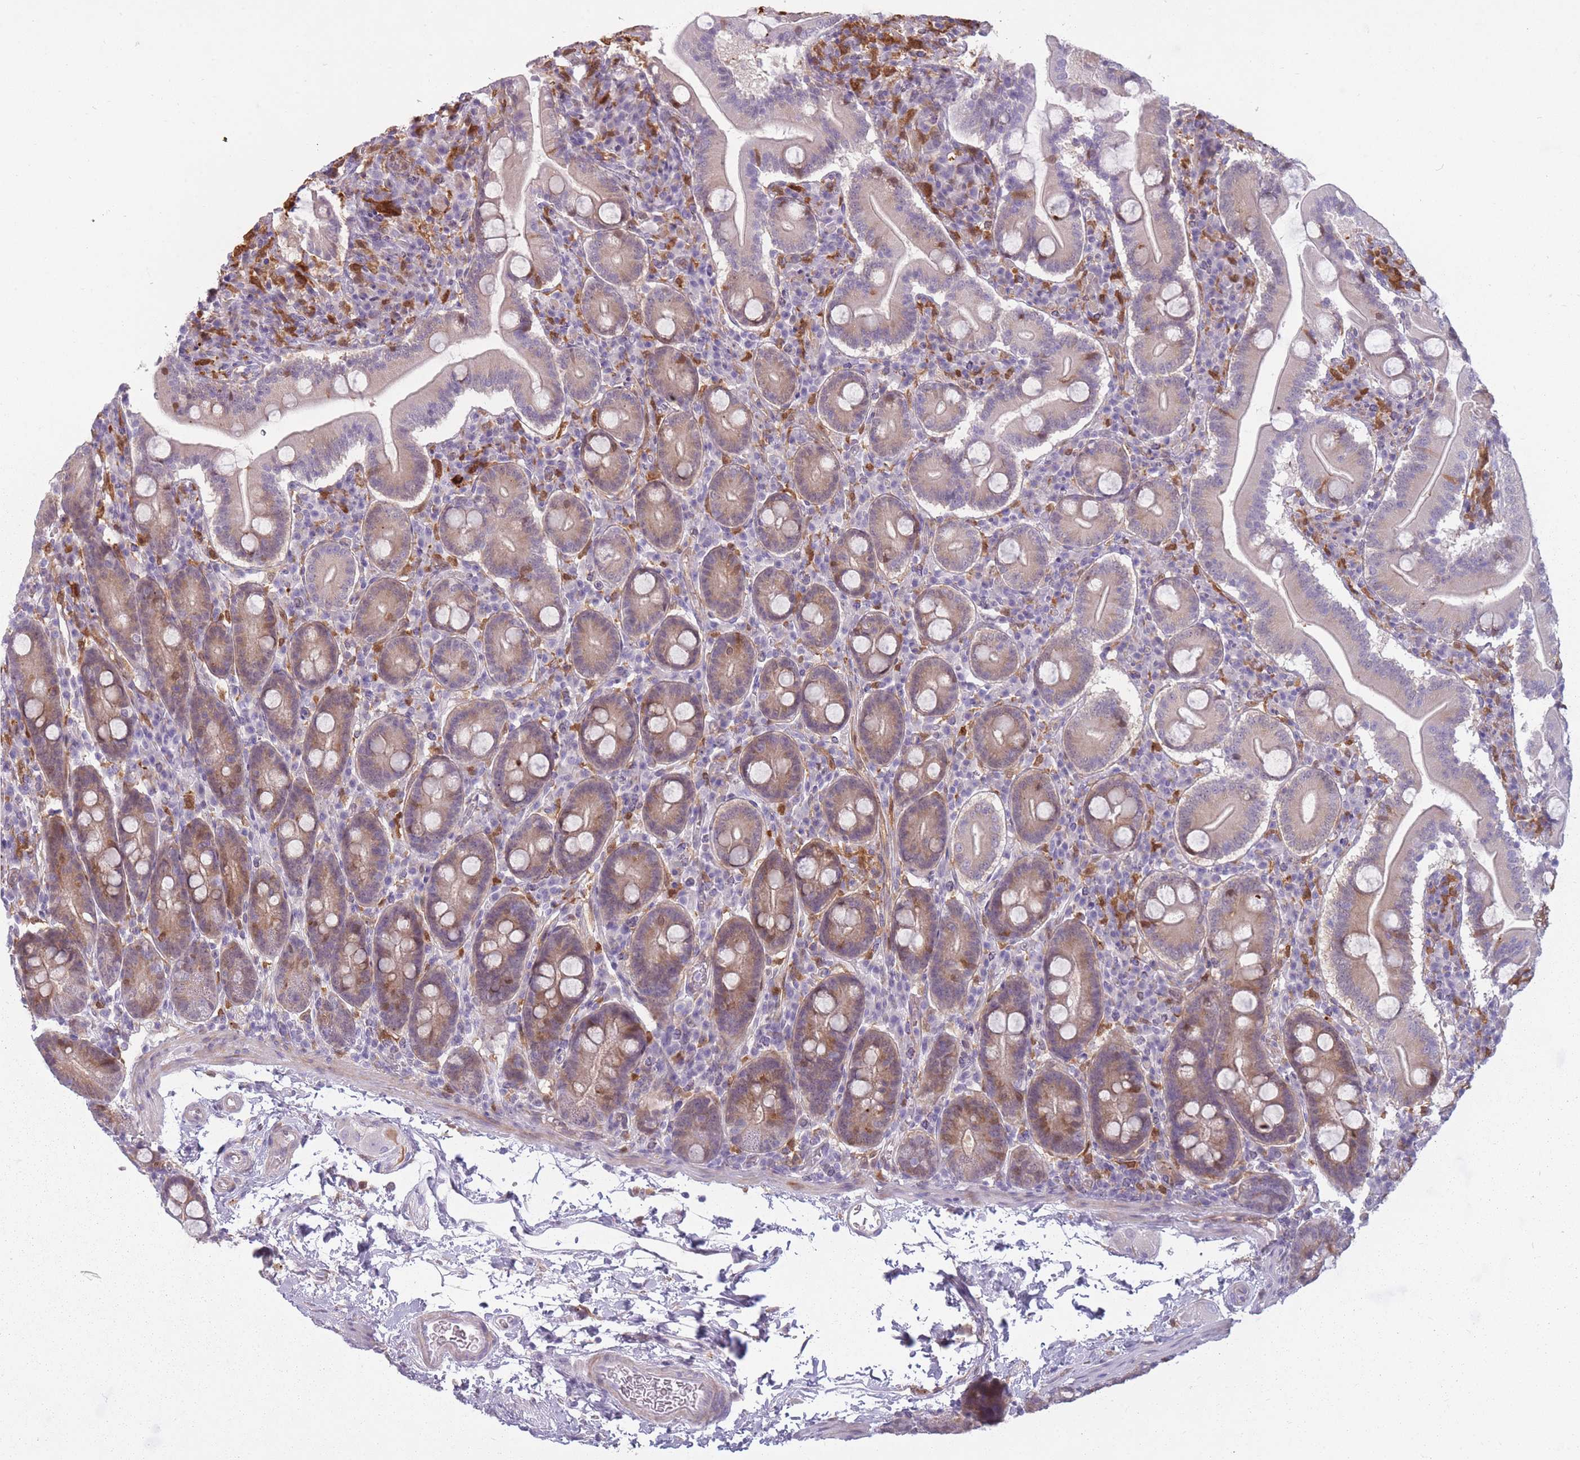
{"staining": {"intensity": "weak", "quantity": "25%-75%", "location": "cytoplasmic/membranous"}, "tissue": "duodenum", "cell_type": "Glandular cells", "image_type": "normal", "snomed": [{"axis": "morphology", "description": "Normal tissue, NOS"}, {"axis": "topography", "description": "Duodenum"}], "caption": "Protein expression analysis of unremarkable human duodenum reveals weak cytoplasmic/membranous expression in about 25%-75% of glandular cells. (brown staining indicates protein expression, while blue staining denotes nuclei).", "gene": "LGALS9B", "patient": {"sex": "male", "age": 35}}